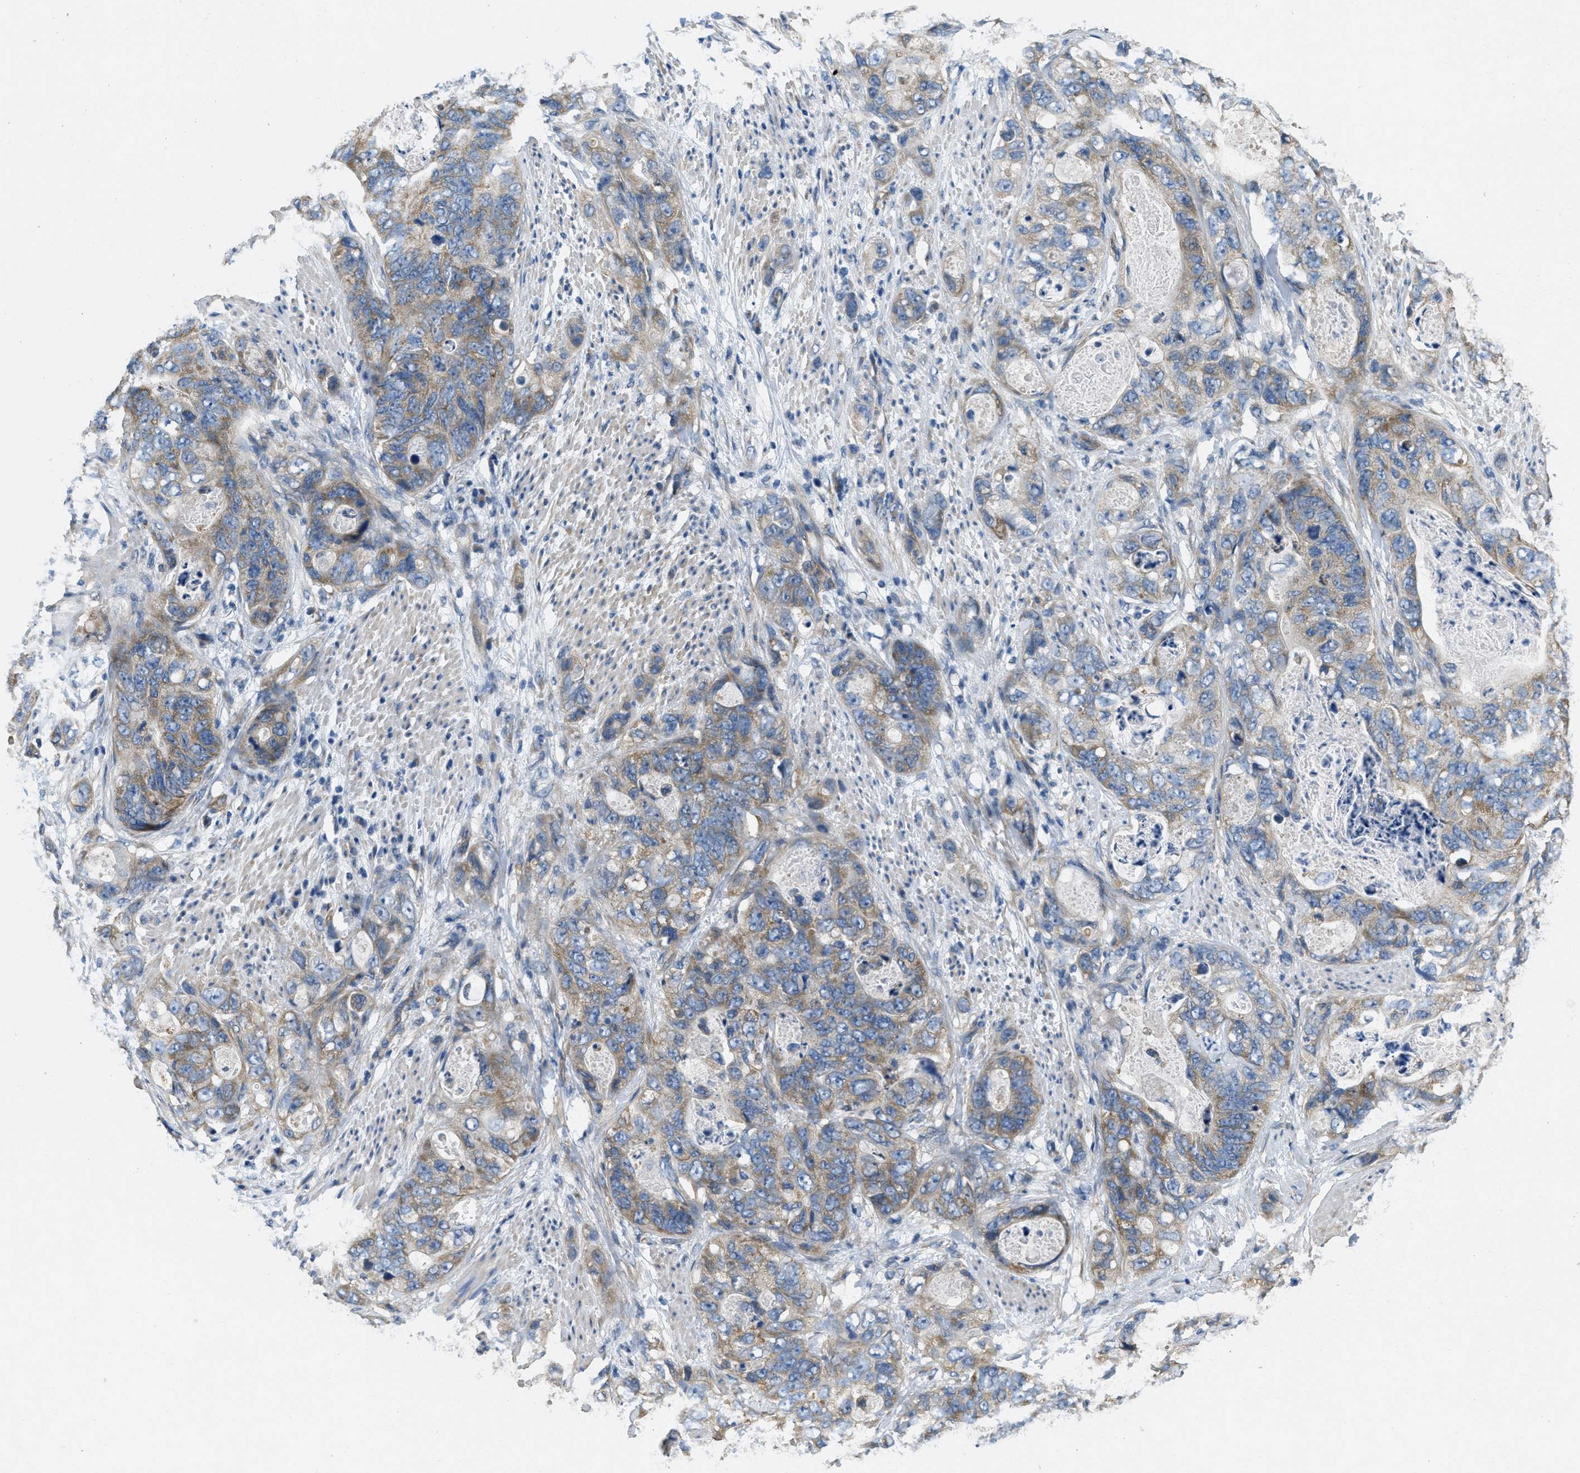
{"staining": {"intensity": "weak", "quantity": ">75%", "location": "cytoplasmic/membranous"}, "tissue": "stomach cancer", "cell_type": "Tumor cells", "image_type": "cancer", "snomed": [{"axis": "morphology", "description": "Adenocarcinoma, NOS"}, {"axis": "topography", "description": "Stomach"}], "caption": "Immunohistochemistry of human adenocarcinoma (stomach) displays low levels of weak cytoplasmic/membranous staining in about >75% of tumor cells. Using DAB (brown) and hematoxylin (blue) stains, captured at high magnification using brightfield microscopy.", "gene": "TOMM70", "patient": {"sex": "female", "age": 89}}